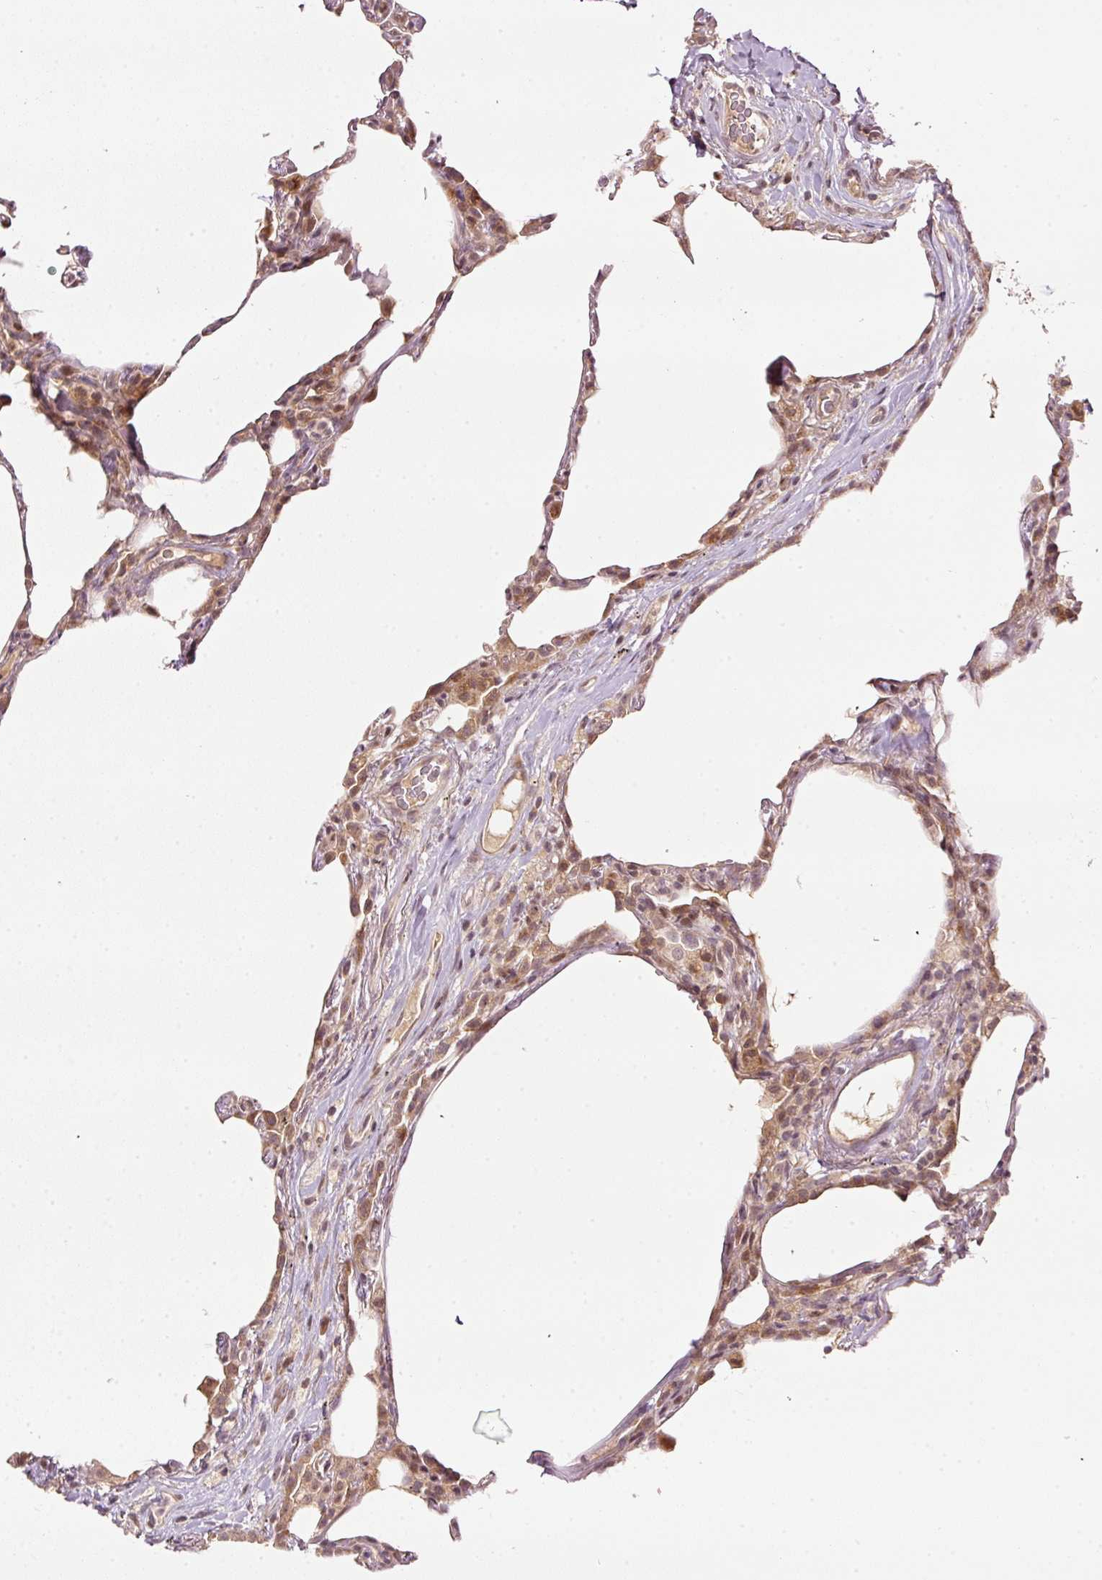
{"staining": {"intensity": "moderate", "quantity": "25%-75%", "location": "cytoplasmic/membranous,nuclear"}, "tissue": "lung", "cell_type": "Alveolar cells", "image_type": "normal", "snomed": [{"axis": "morphology", "description": "Normal tissue, NOS"}, {"axis": "topography", "description": "Lung"}], "caption": "A high-resolution micrograph shows immunohistochemistry staining of normal lung, which displays moderate cytoplasmic/membranous,nuclear expression in about 25%-75% of alveolar cells.", "gene": "PCDHB1", "patient": {"sex": "female", "age": 57}}